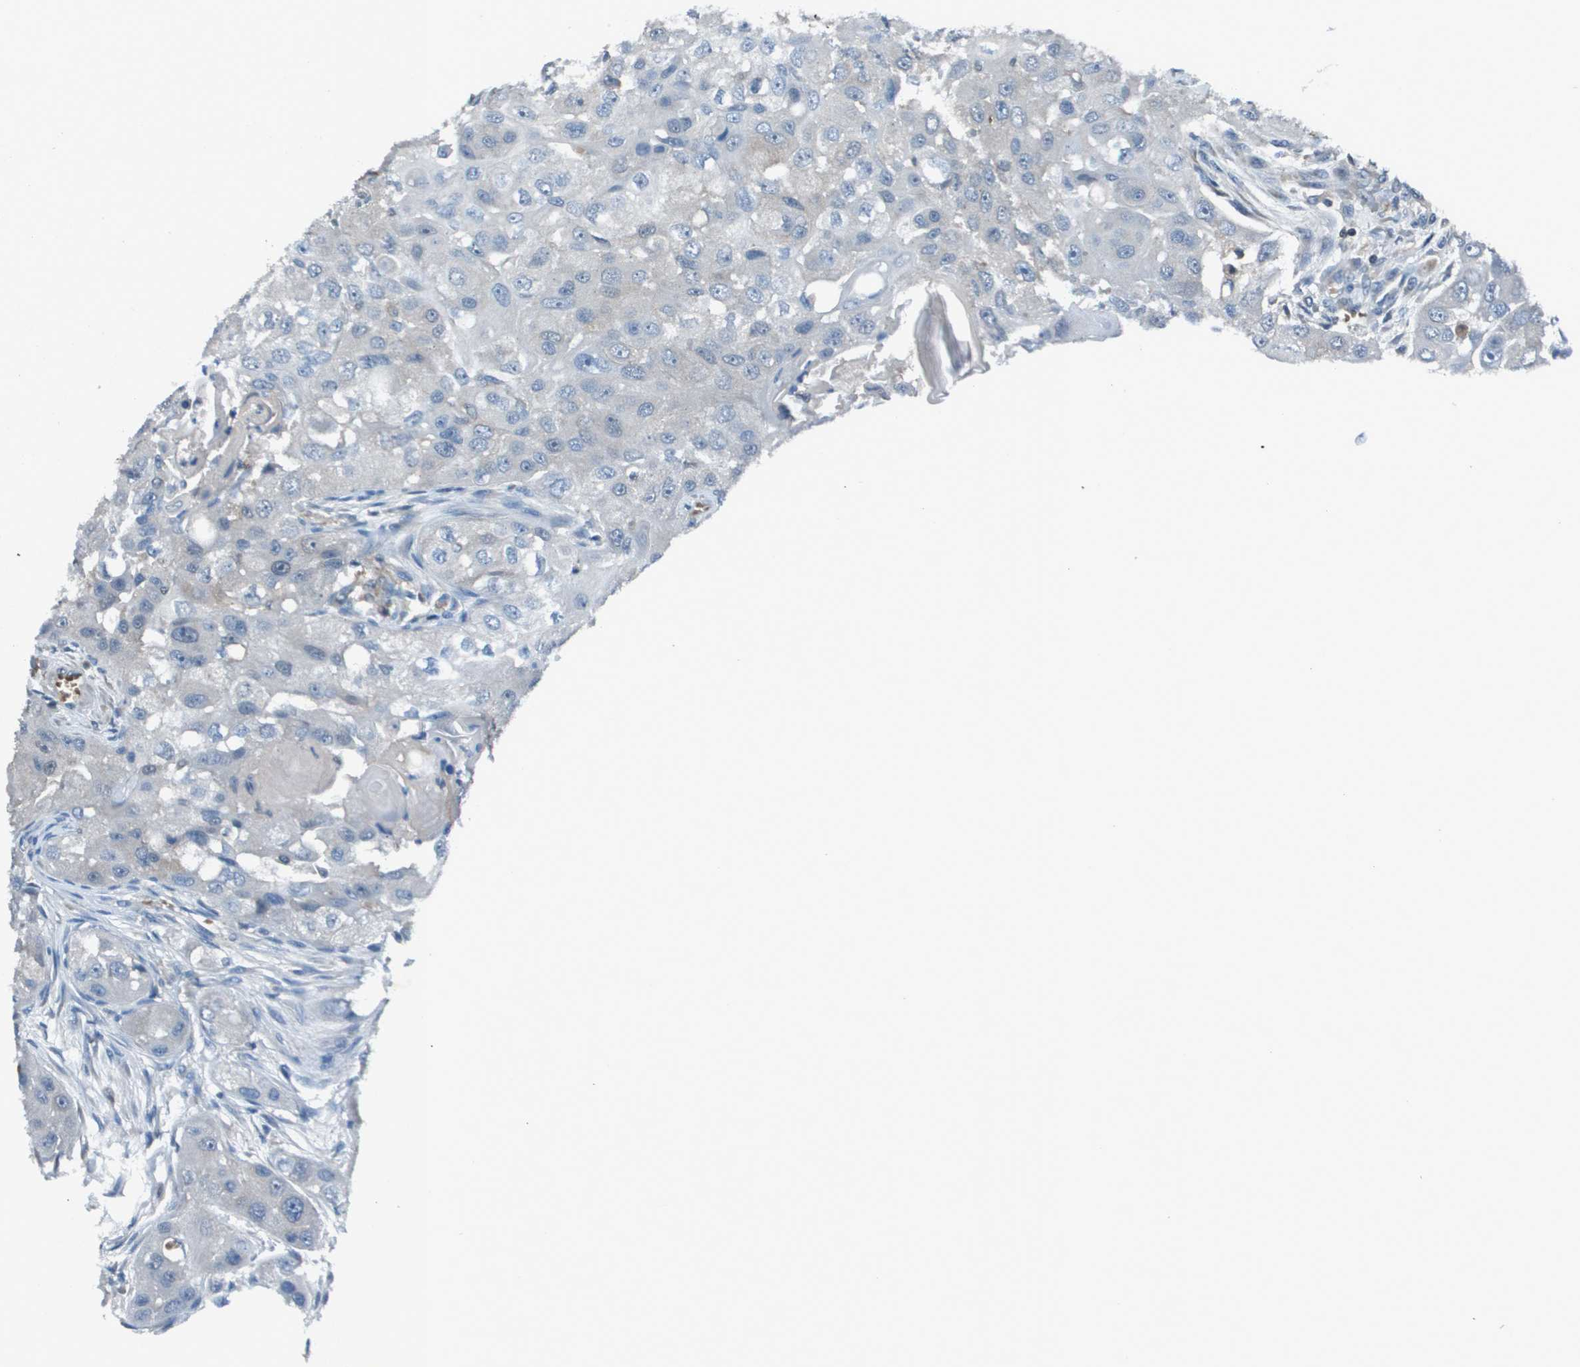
{"staining": {"intensity": "negative", "quantity": "none", "location": "none"}, "tissue": "head and neck cancer", "cell_type": "Tumor cells", "image_type": "cancer", "snomed": [{"axis": "morphology", "description": "Normal tissue, NOS"}, {"axis": "morphology", "description": "Squamous cell carcinoma, NOS"}, {"axis": "topography", "description": "Skeletal muscle"}, {"axis": "topography", "description": "Head-Neck"}], "caption": "An IHC histopathology image of squamous cell carcinoma (head and neck) is shown. There is no staining in tumor cells of squamous cell carcinoma (head and neck).", "gene": "CAMK4", "patient": {"sex": "male", "age": 51}}